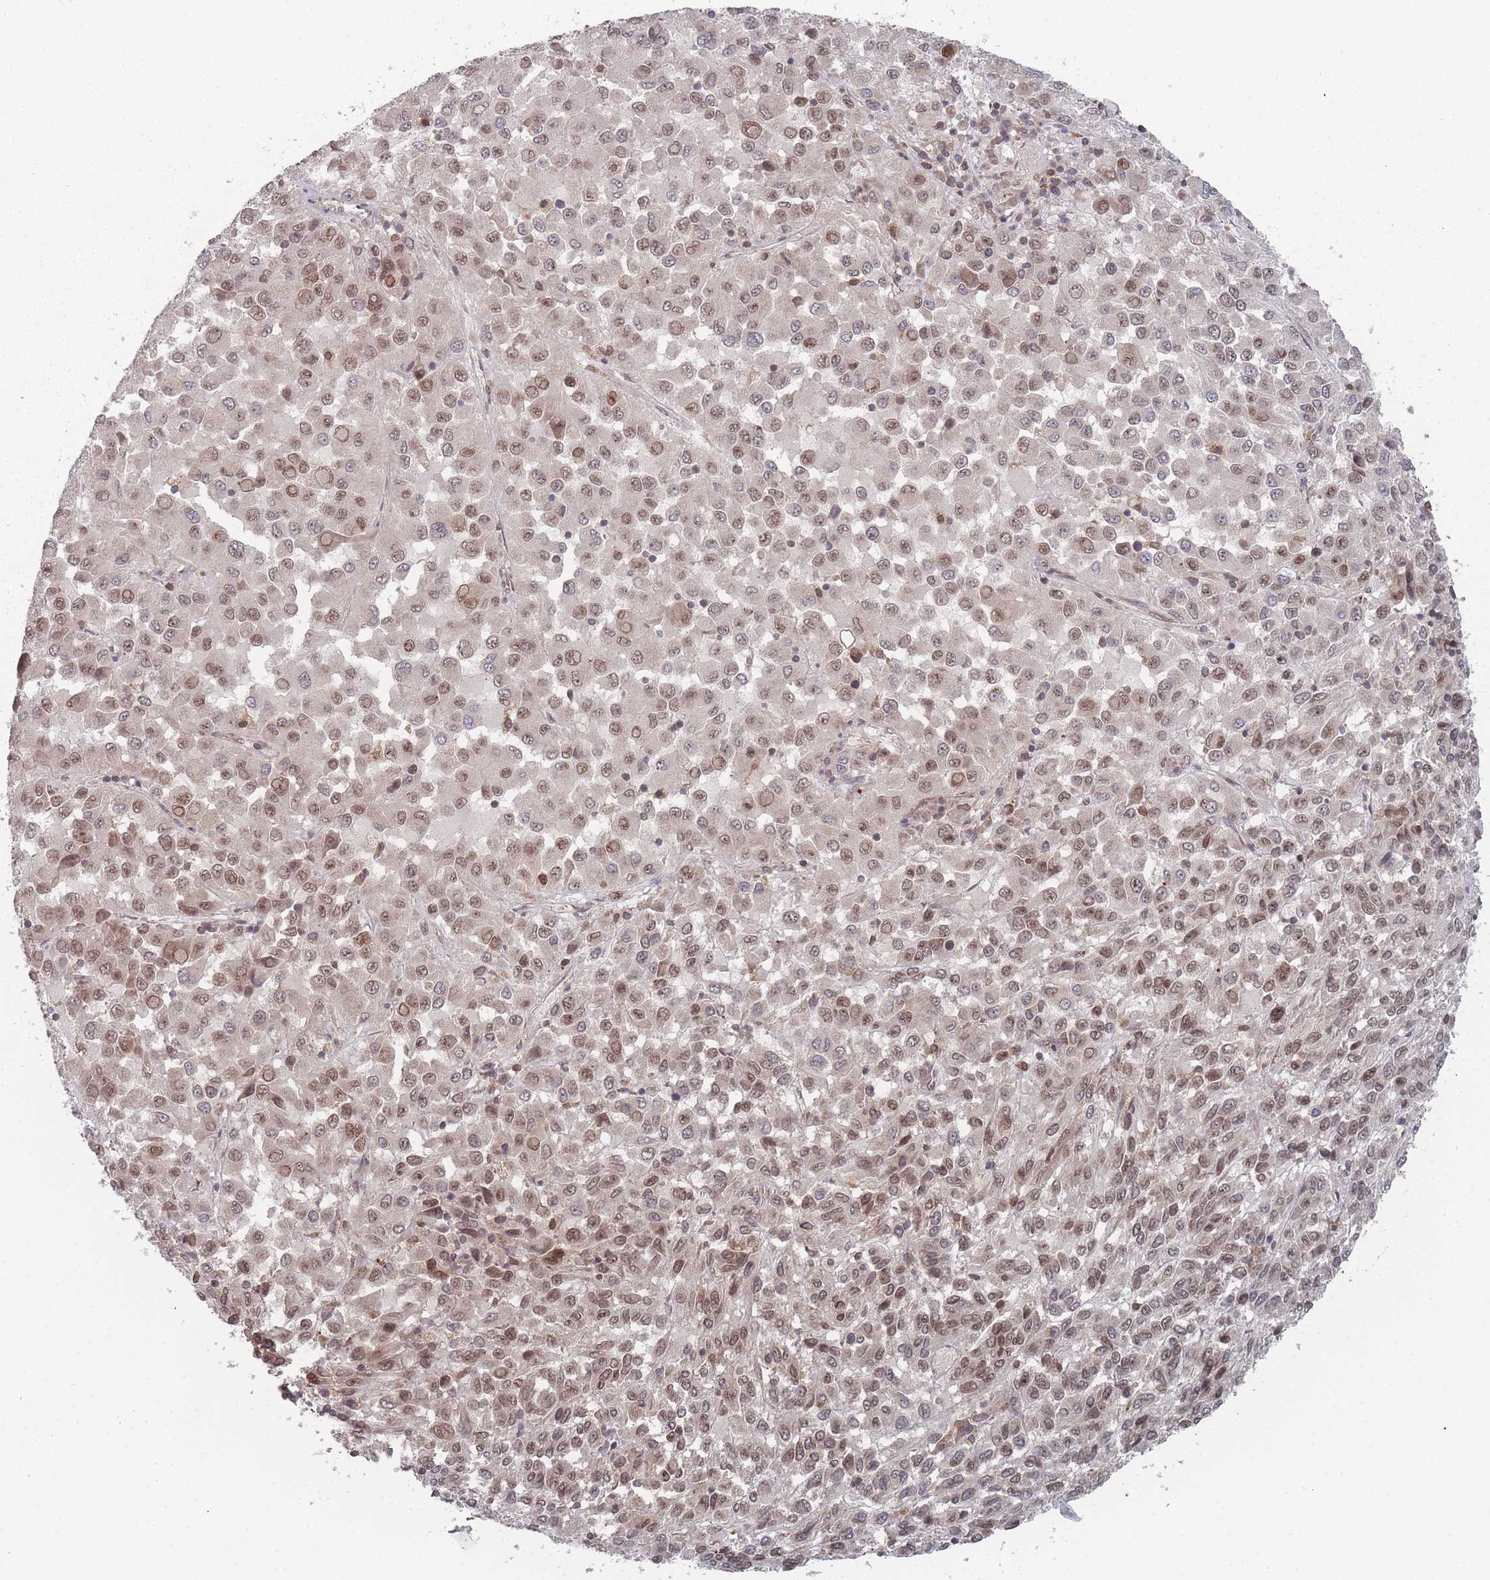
{"staining": {"intensity": "moderate", "quantity": ">75%", "location": "cytoplasmic/membranous,nuclear"}, "tissue": "melanoma", "cell_type": "Tumor cells", "image_type": "cancer", "snomed": [{"axis": "morphology", "description": "Malignant melanoma, Metastatic site"}, {"axis": "topography", "description": "Lung"}], "caption": "Melanoma stained with DAB immunohistochemistry demonstrates medium levels of moderate cytoplasmic/membranous and nuclear expression in approximately >75% of tumor cells.", "gene": "TBC1D25", "patient": {"sex": "male", "age": 64}}